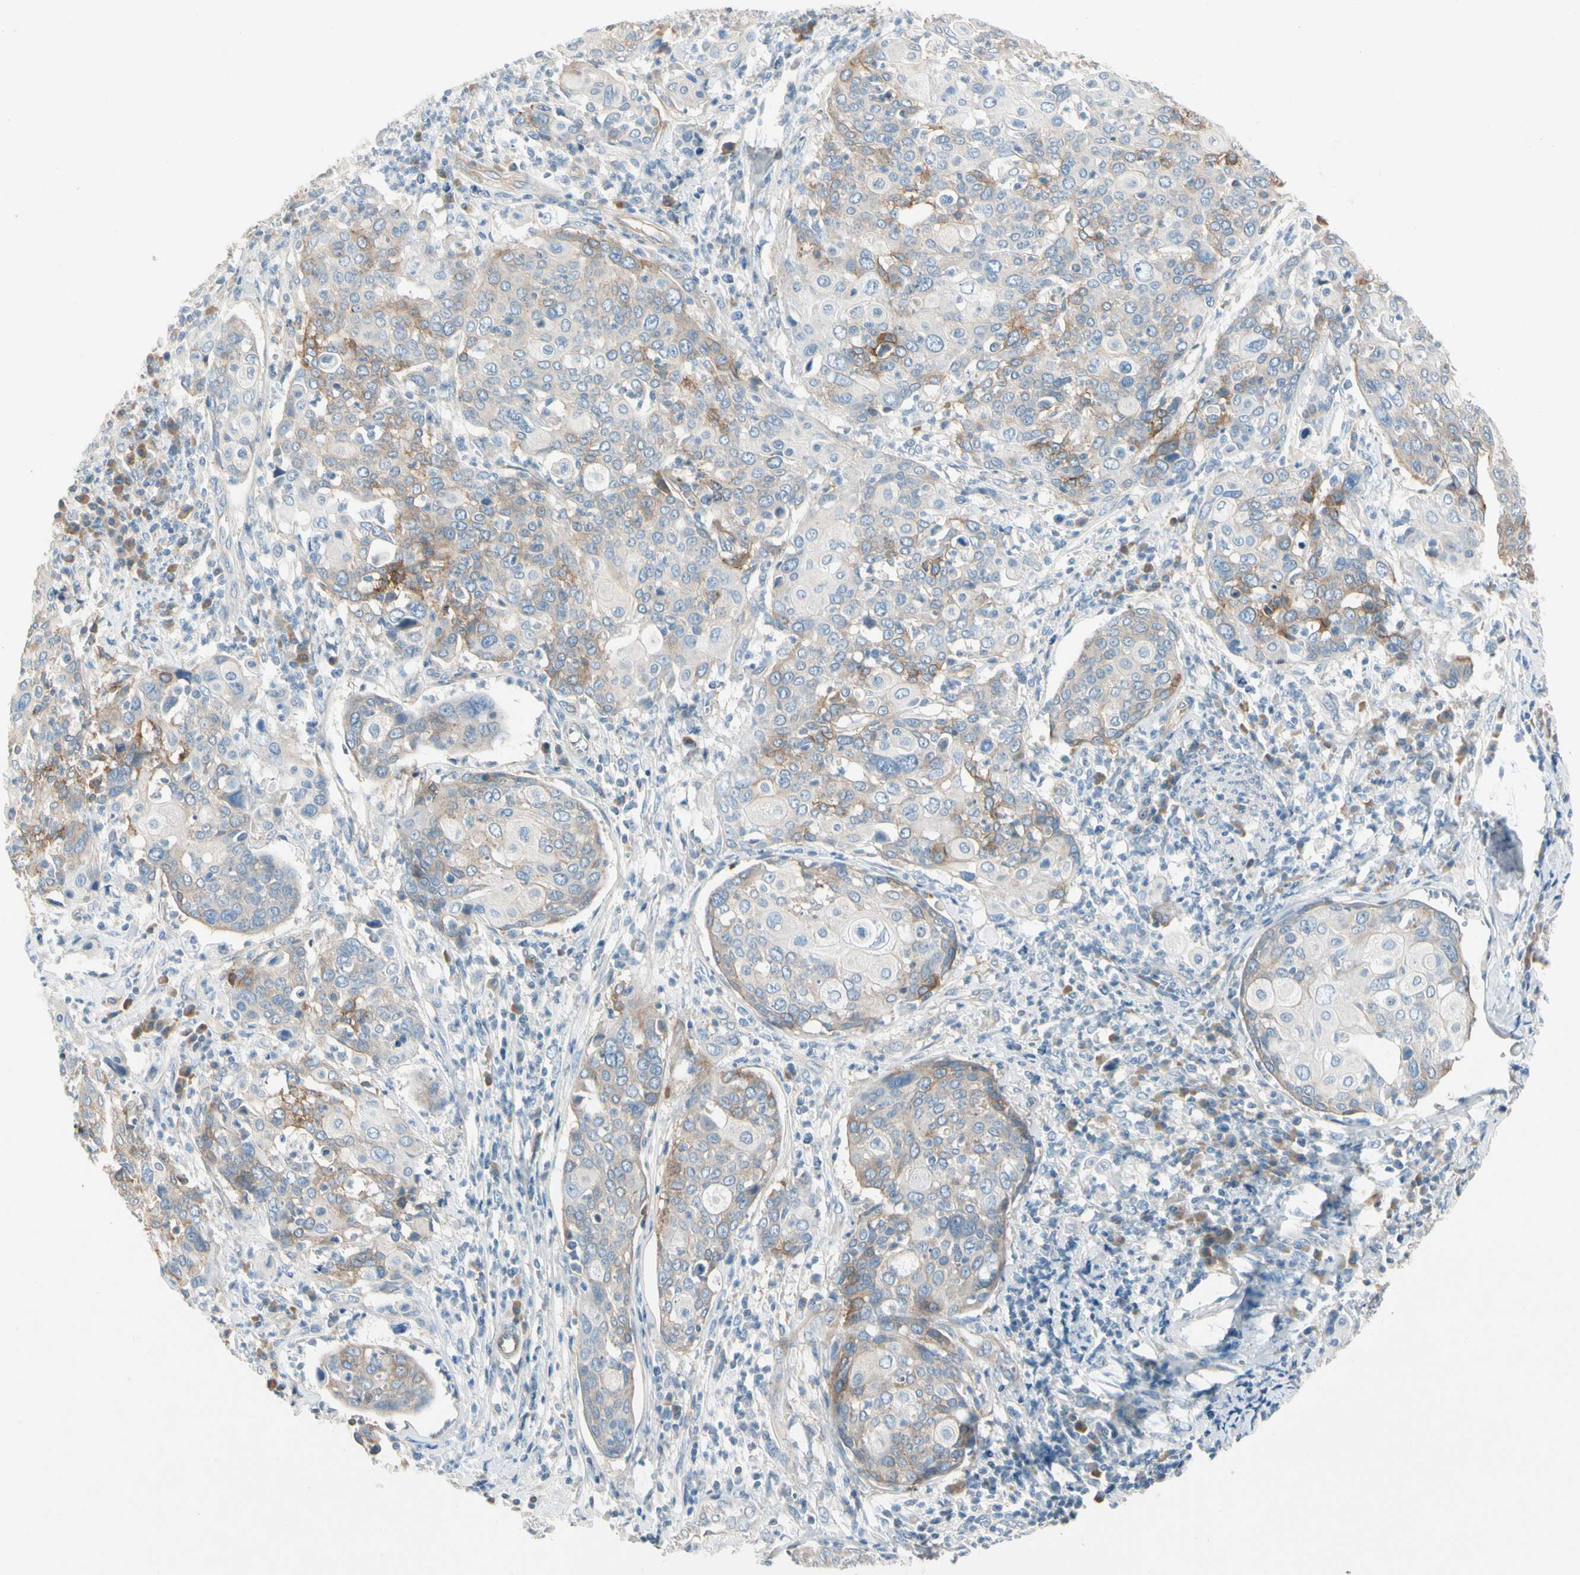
{"staining": {"intensity": "moderate", "quantity": "<25%", "location": "cytoplasmic/membranous"}, "tissue": "cervical cancer", "cell_type": "Tumor cells", "image_type": "cancer", "snomed": [{"axis": "morphology", "description": "Squamous cell carcinoma, NOS"}, {"axis": "topography", "description": "Cervix"}], "caption": "Immunohistochemistry micrograph of human cervical cancer stained for a protein (brown), which displays low levels of moderate cytoplasmic/membranous expression in approximately <25% of tumor cells.", "gene": "ITGA3", "patient": {"sex": "female", "age": 40}}